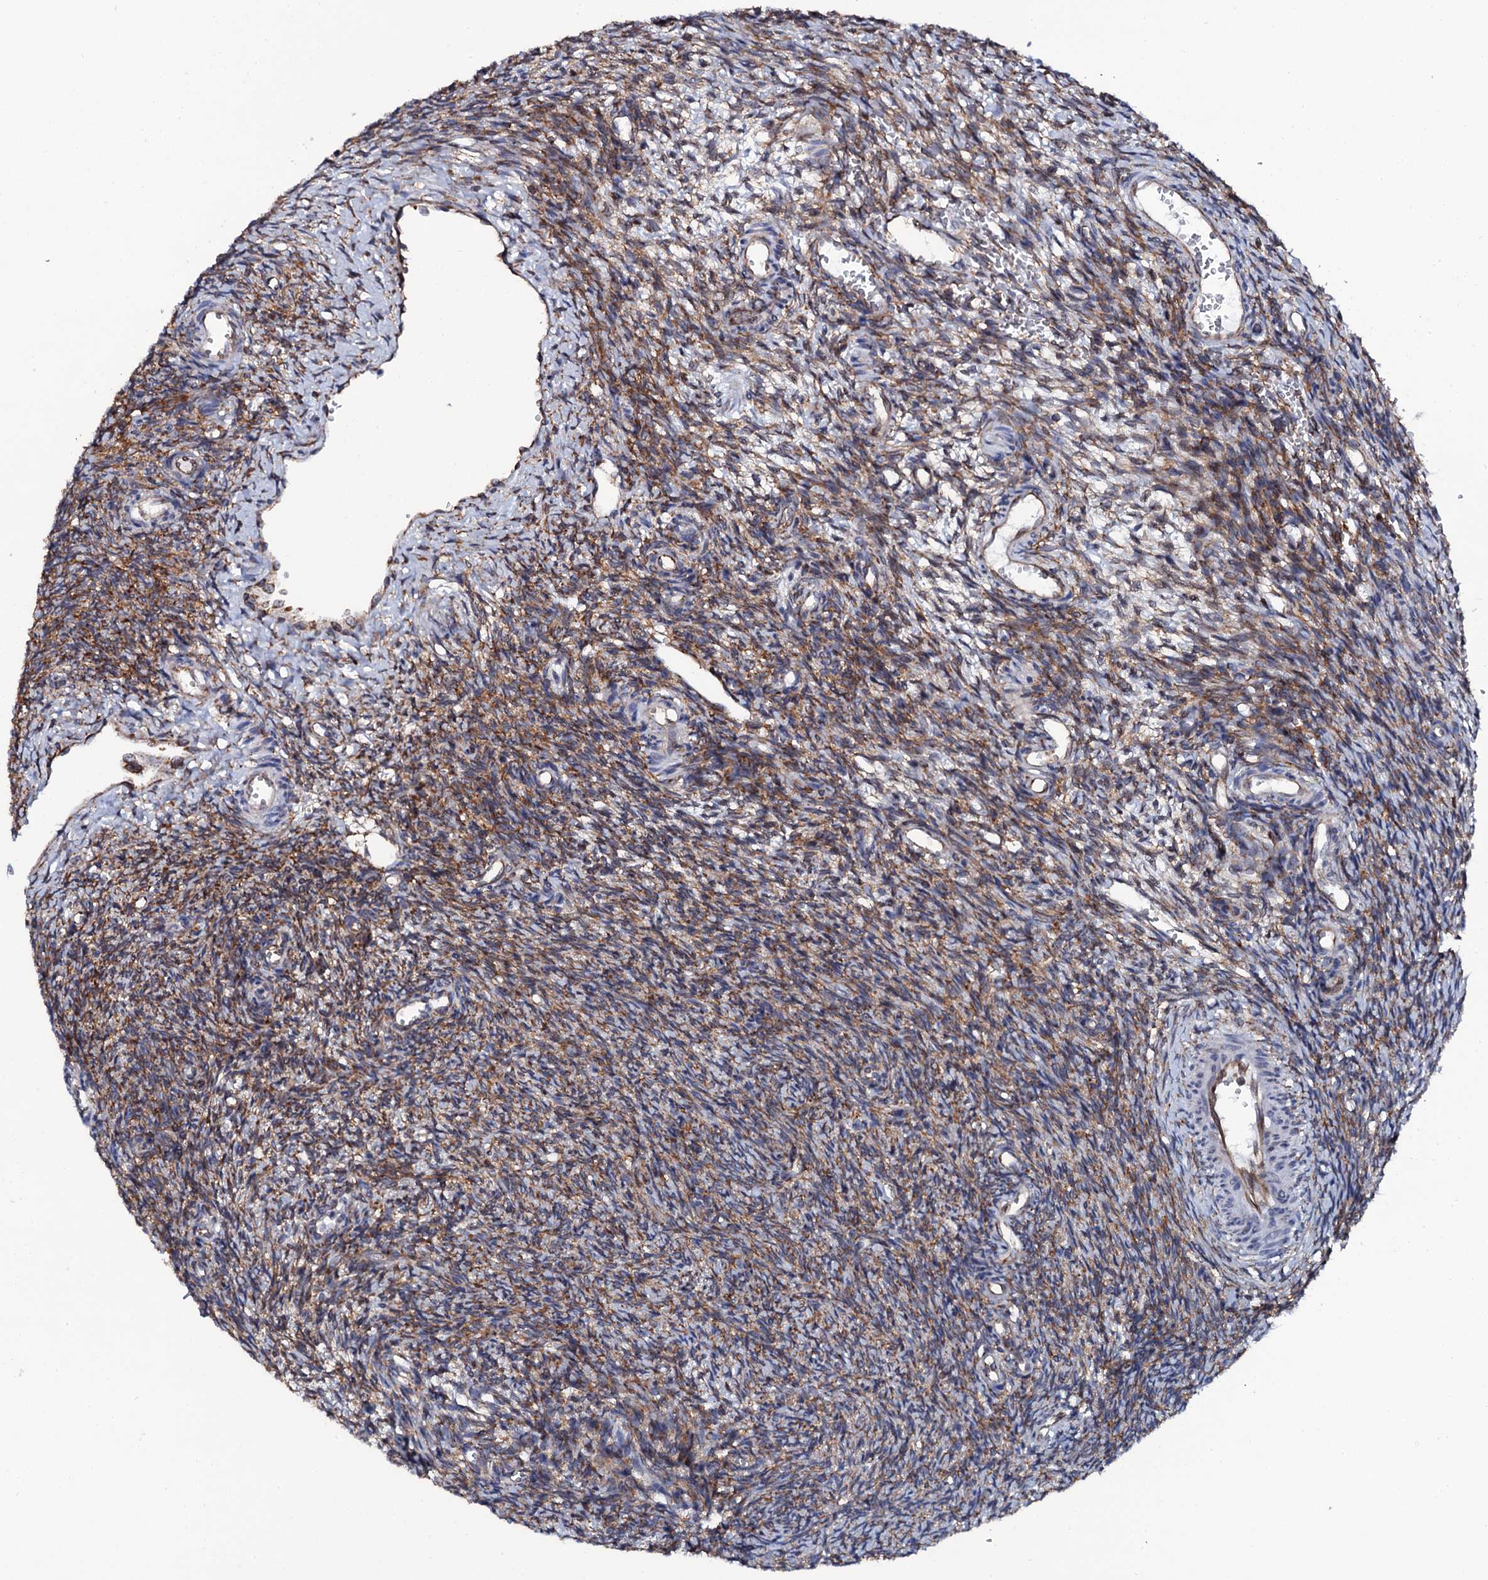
{"staining": {"intensity": "moderate", "quantity": ">75%", "location": "cytoplasmic/membranous"}, "tissue": "ovary", "cell_type": "Ovarian stroma cells", "image_type": "normal", "snomed": [{"axis": "morphology", "description": "Normal tissue, NOS"}, {"axis": "topography", "description": "Ovary"}], "caption": "High-magnification brightfield microscopy of benign ovary stained with DAB (brown) and counterstained with hematoxylin (blue). ovarian stroma cells exhibit moderate cytoplasmic/membranous positivity is seen in about>75% of cells.", "gene": "SPTY2D1", "patient": {"sex": "female", "age": 39}}